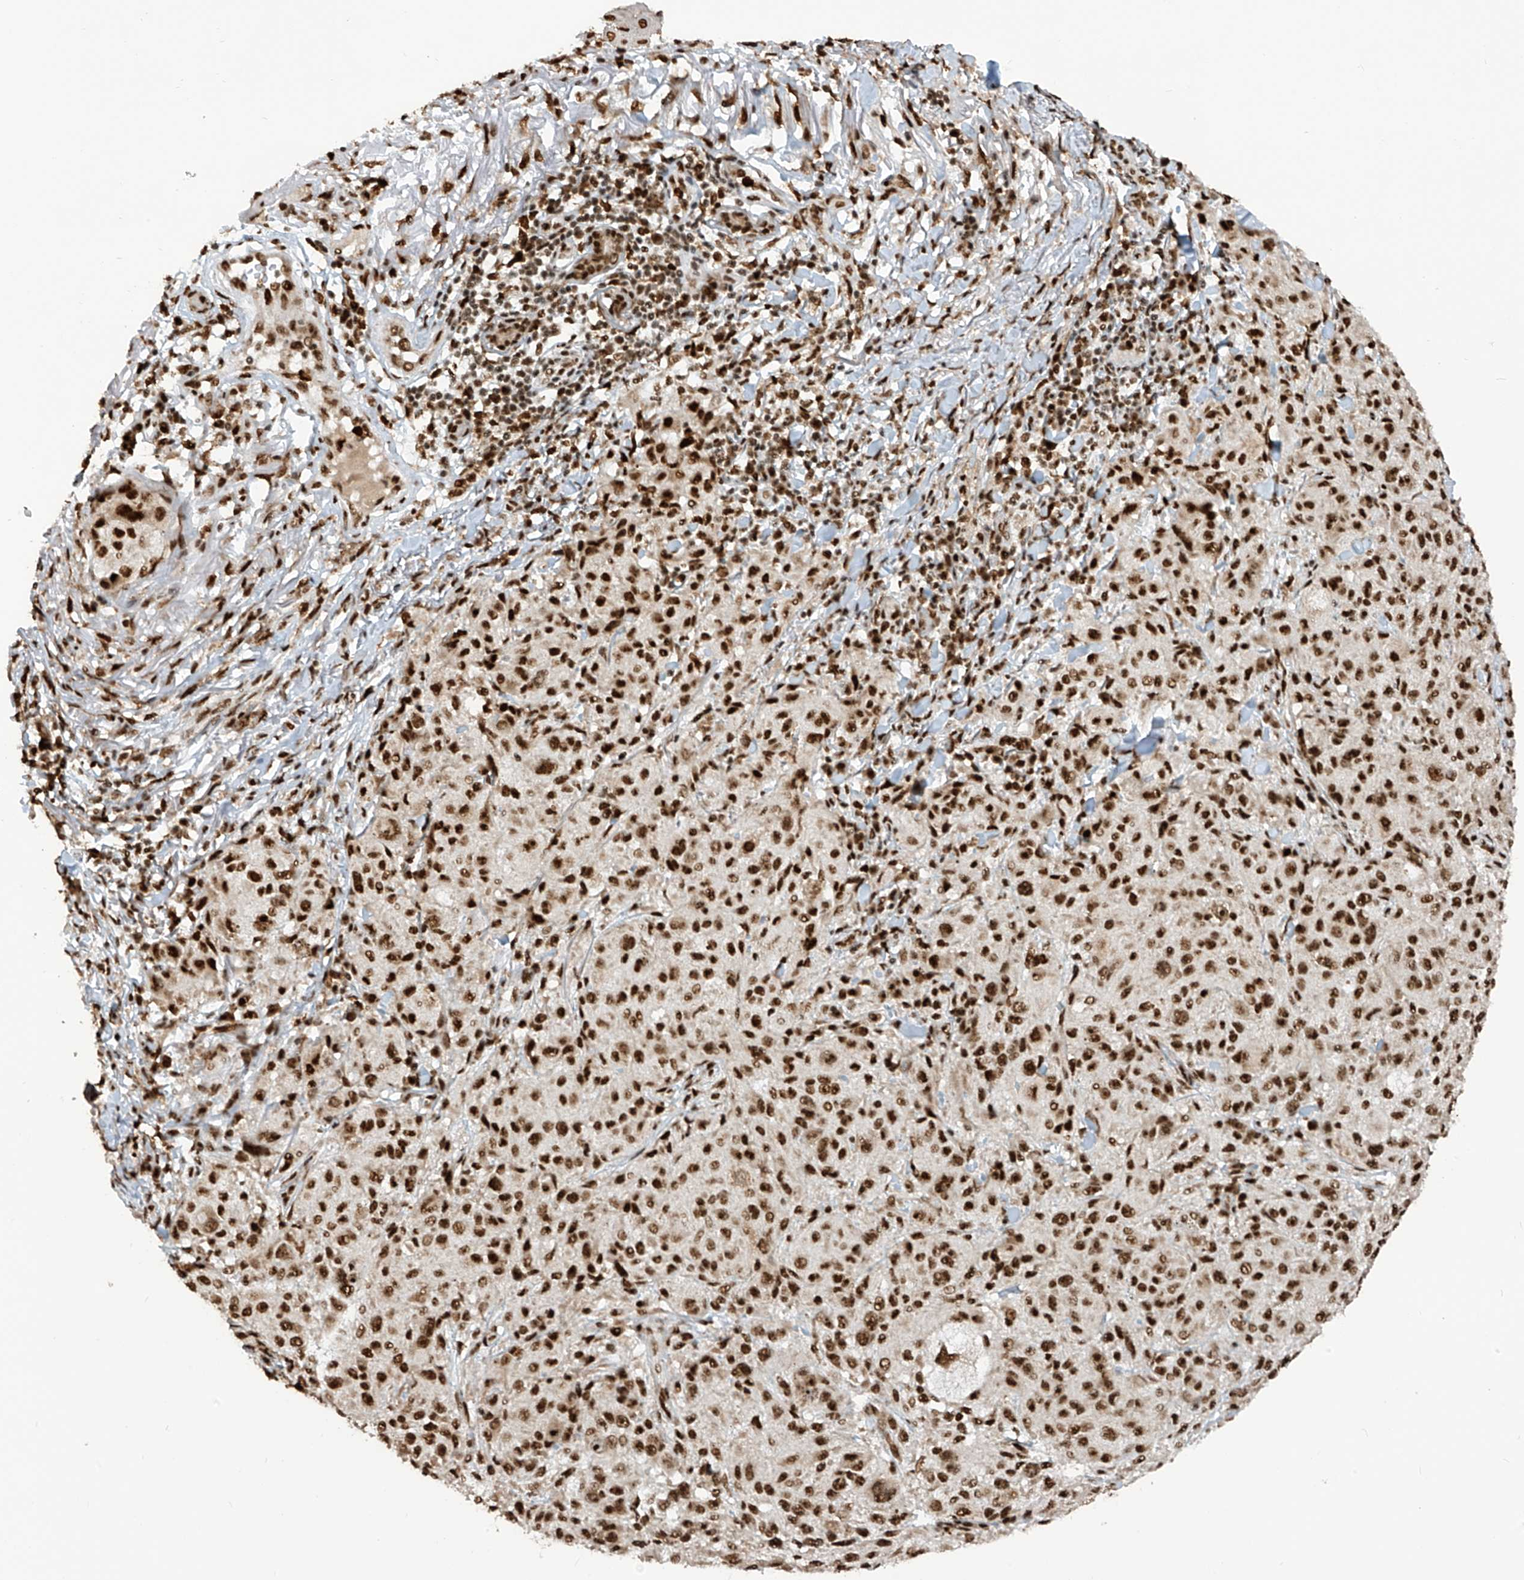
{"staining": {"intensity": "strong", "quantity": ">75%", "location": "nuclear"}, "tissue": "melanoma", "cell_type": "Tumor cells", "image_type": "cancer", "snomed": [{"axis": "morphology", "description": "Necrosis, NOS"}, {"axis": "morphology", "description": "Malignant melanoma, NOS"}, {"axis": "topography", "description": "Skin"}], "caption": "Immunohistochemical staining of human malignant melanoma displays high levels of strong nuclear protein expression in about >75% of tumor cells. (brown staining indicates protein expression, while blue staining denotes nuclei).", "gene": "LBH", "patient": {"sex": "female", "age": 87}}